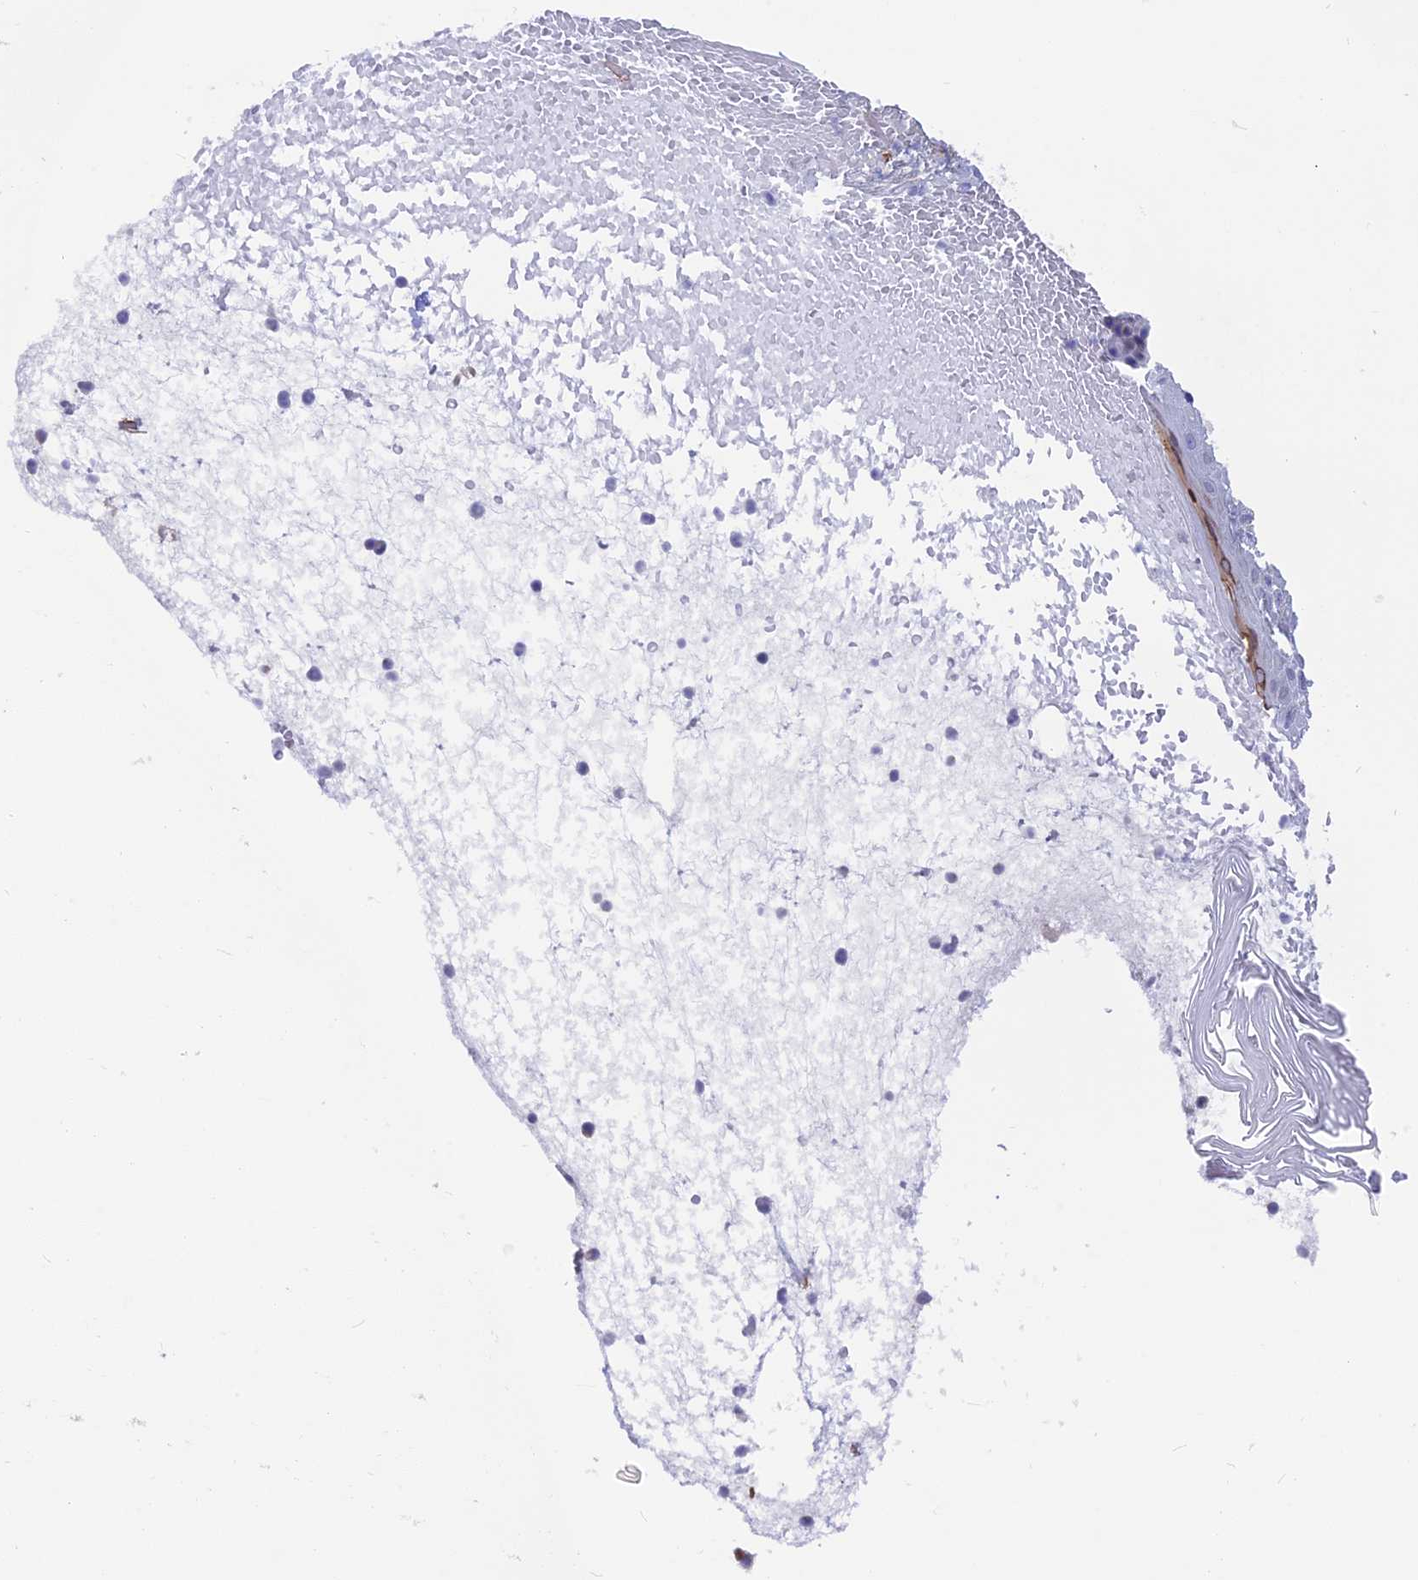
{"staining": {"intensity": "negative", "quantity": "none", "location": "none"}, "tissue": "skin cancer", "cell_type": "Tumor cells", "image_type": "cancer", "snomed": [{"axis": "morphology", "description": "Normal tissue, NOS"}, {"axis": "morphology", "description": "Basal cell carcinoma"}, {"axis": "topography", "description": "Skin"}], "caption": "The immunohistochemistry image has no significant positivity in tumor cells of skin basal cell carcinoma tissue.", "gene": "PLAC9", "patient": {"sex": "male", "age": 66}}